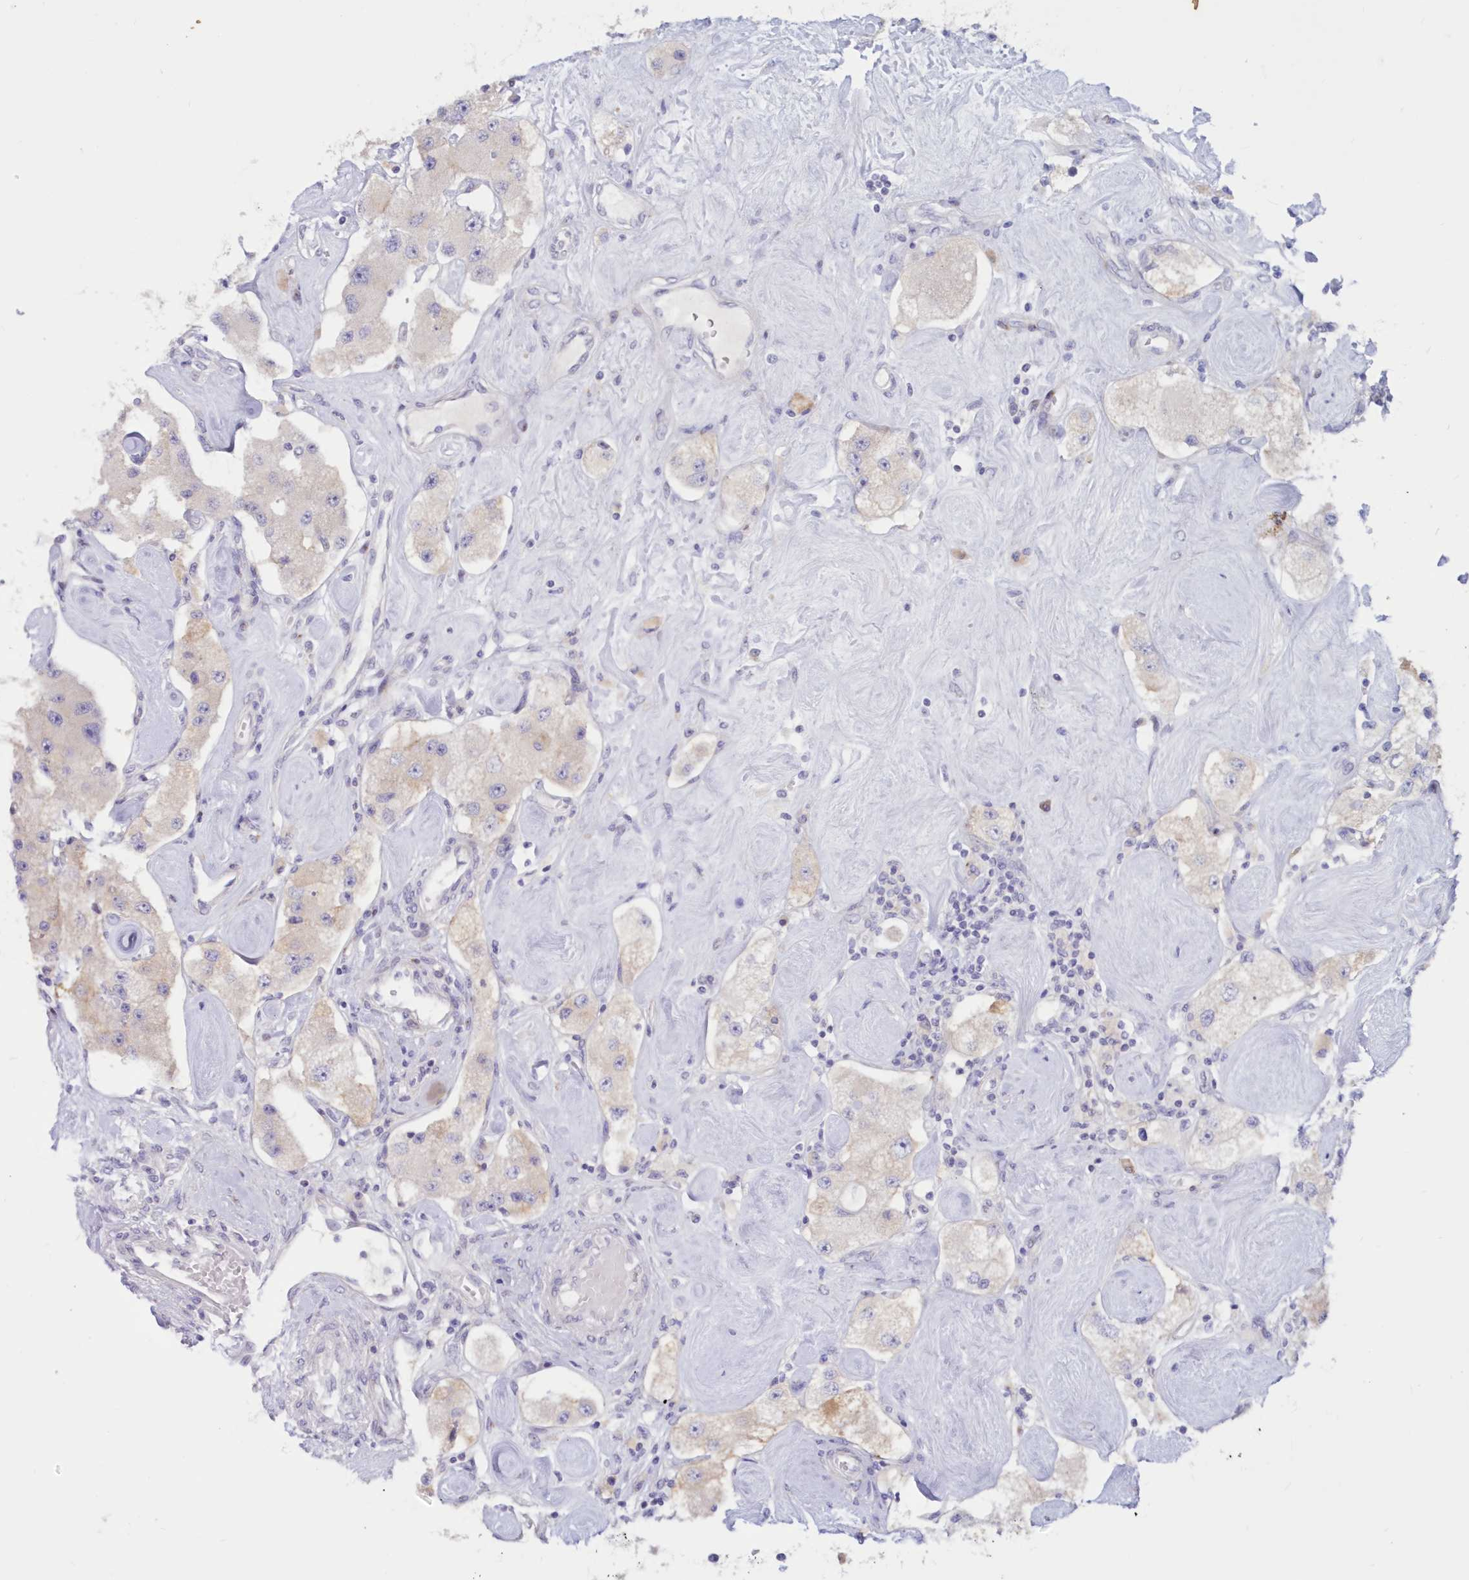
{"staining": {"intensity": "weak", "quantity": "<25%", "location": "cytoplasmic/membranous"}, "tissue": "carcinoid", "cell_type": "Tumor cells", "image_type": "cancer", "snomed": [{"axis": "morphology", "description": "Carcinoid, malignant, NOS"}, {"axis": "topography", "description": "Pancreas"}], "caption": "Tumor cells are negative for brown protein staining in carcinoid.", "gene": "SNED1", "patient": {"sex": "male", "age": 41}}